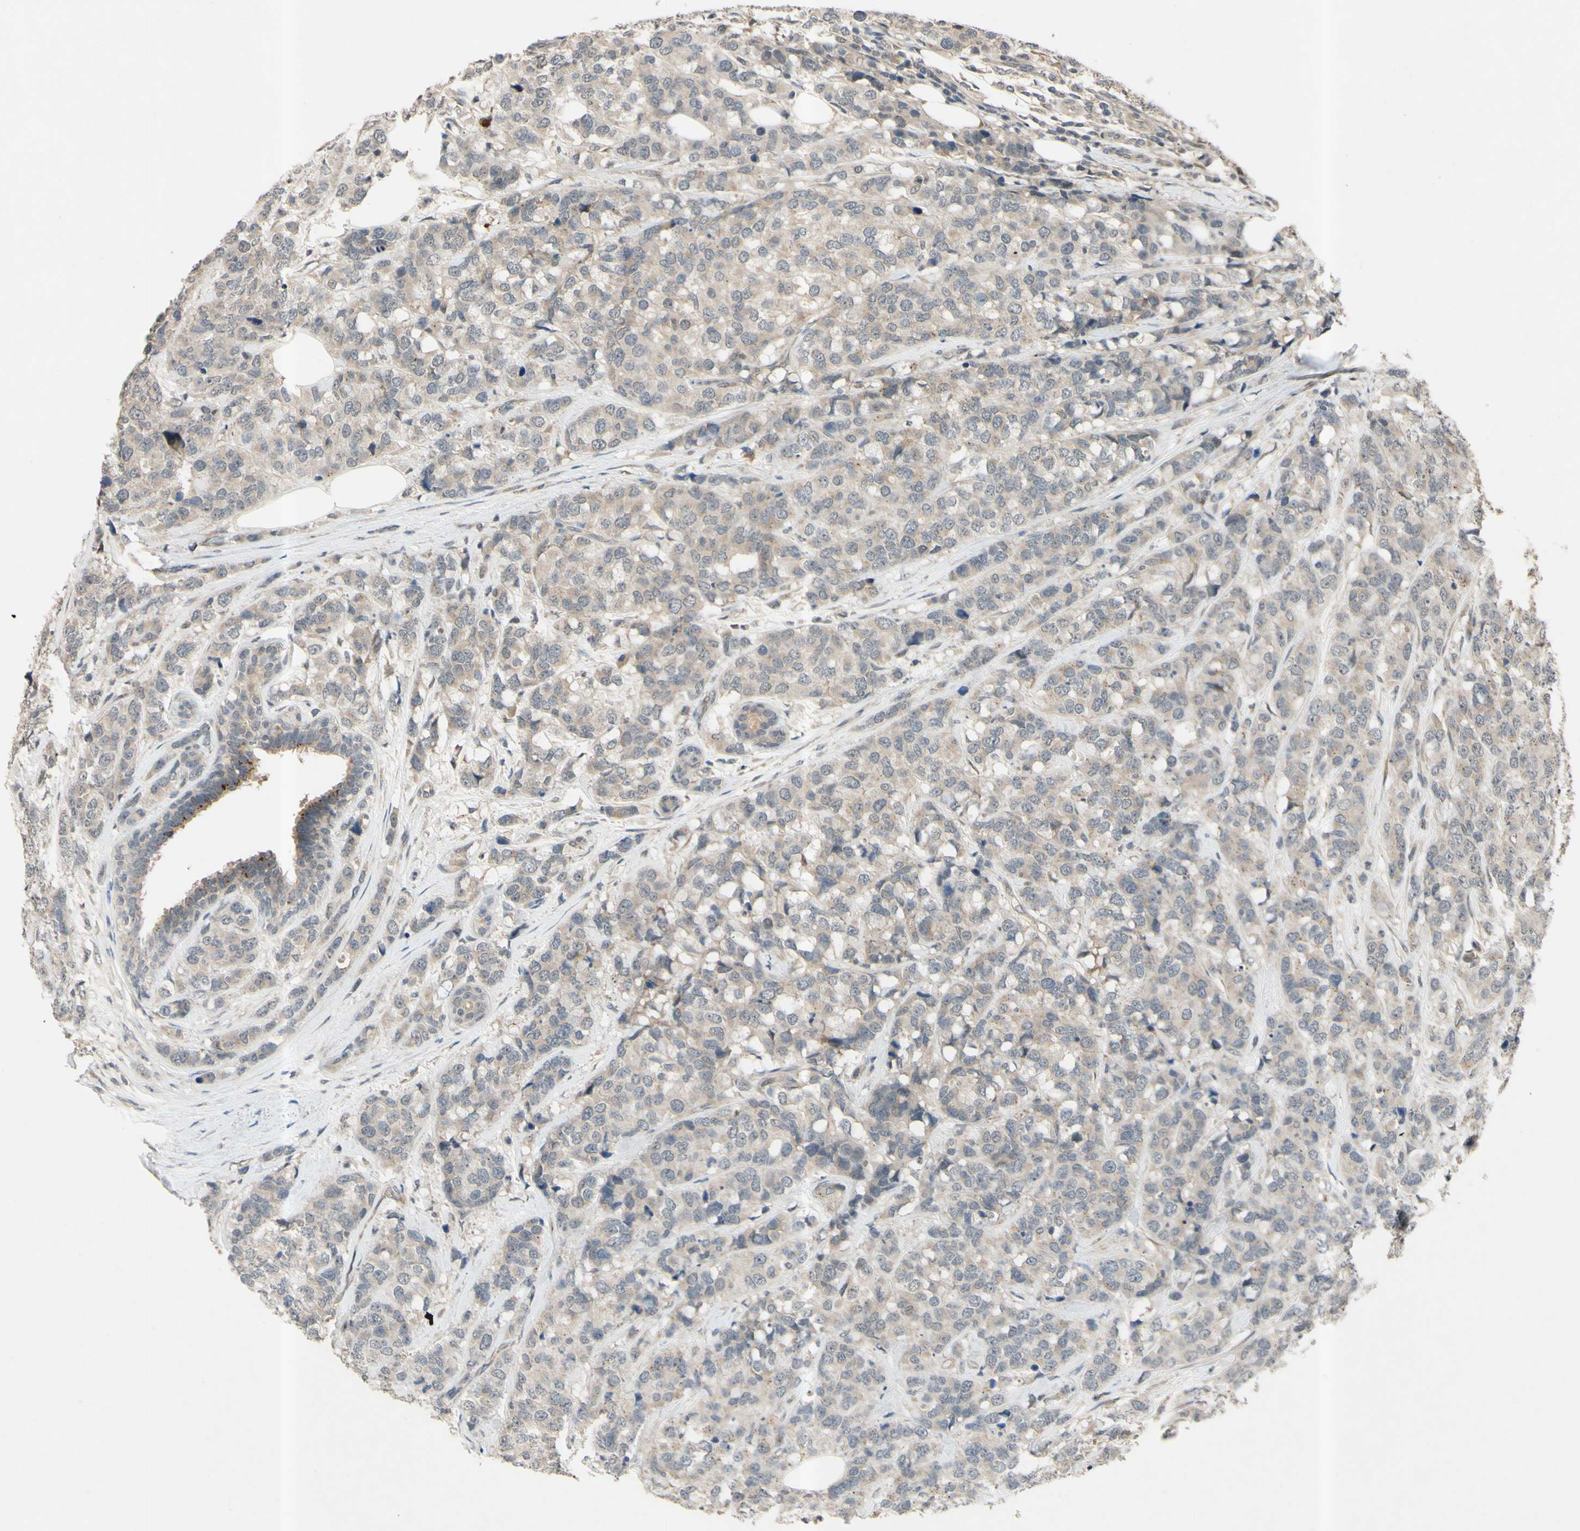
{"staining": {"intensity": "weak", "quantity": ">75%", "location": "cytoplasmic/membranous"}, "tissue": "breast cancer", "cell_type": "Tumor cells", "image_type": "cancer", "snomed": [{"axis": "morphology", "description": "Lobular carcinoma"}, {"axis": "topography", "description": "Breast"}], "caption": "A brown stain highlights weak cytoplasmic/membranous staining of a protein in breast lobular carcinoma tumor cells.", "gene": "ALK", "patient": {"sex": "female", "age": 59}}